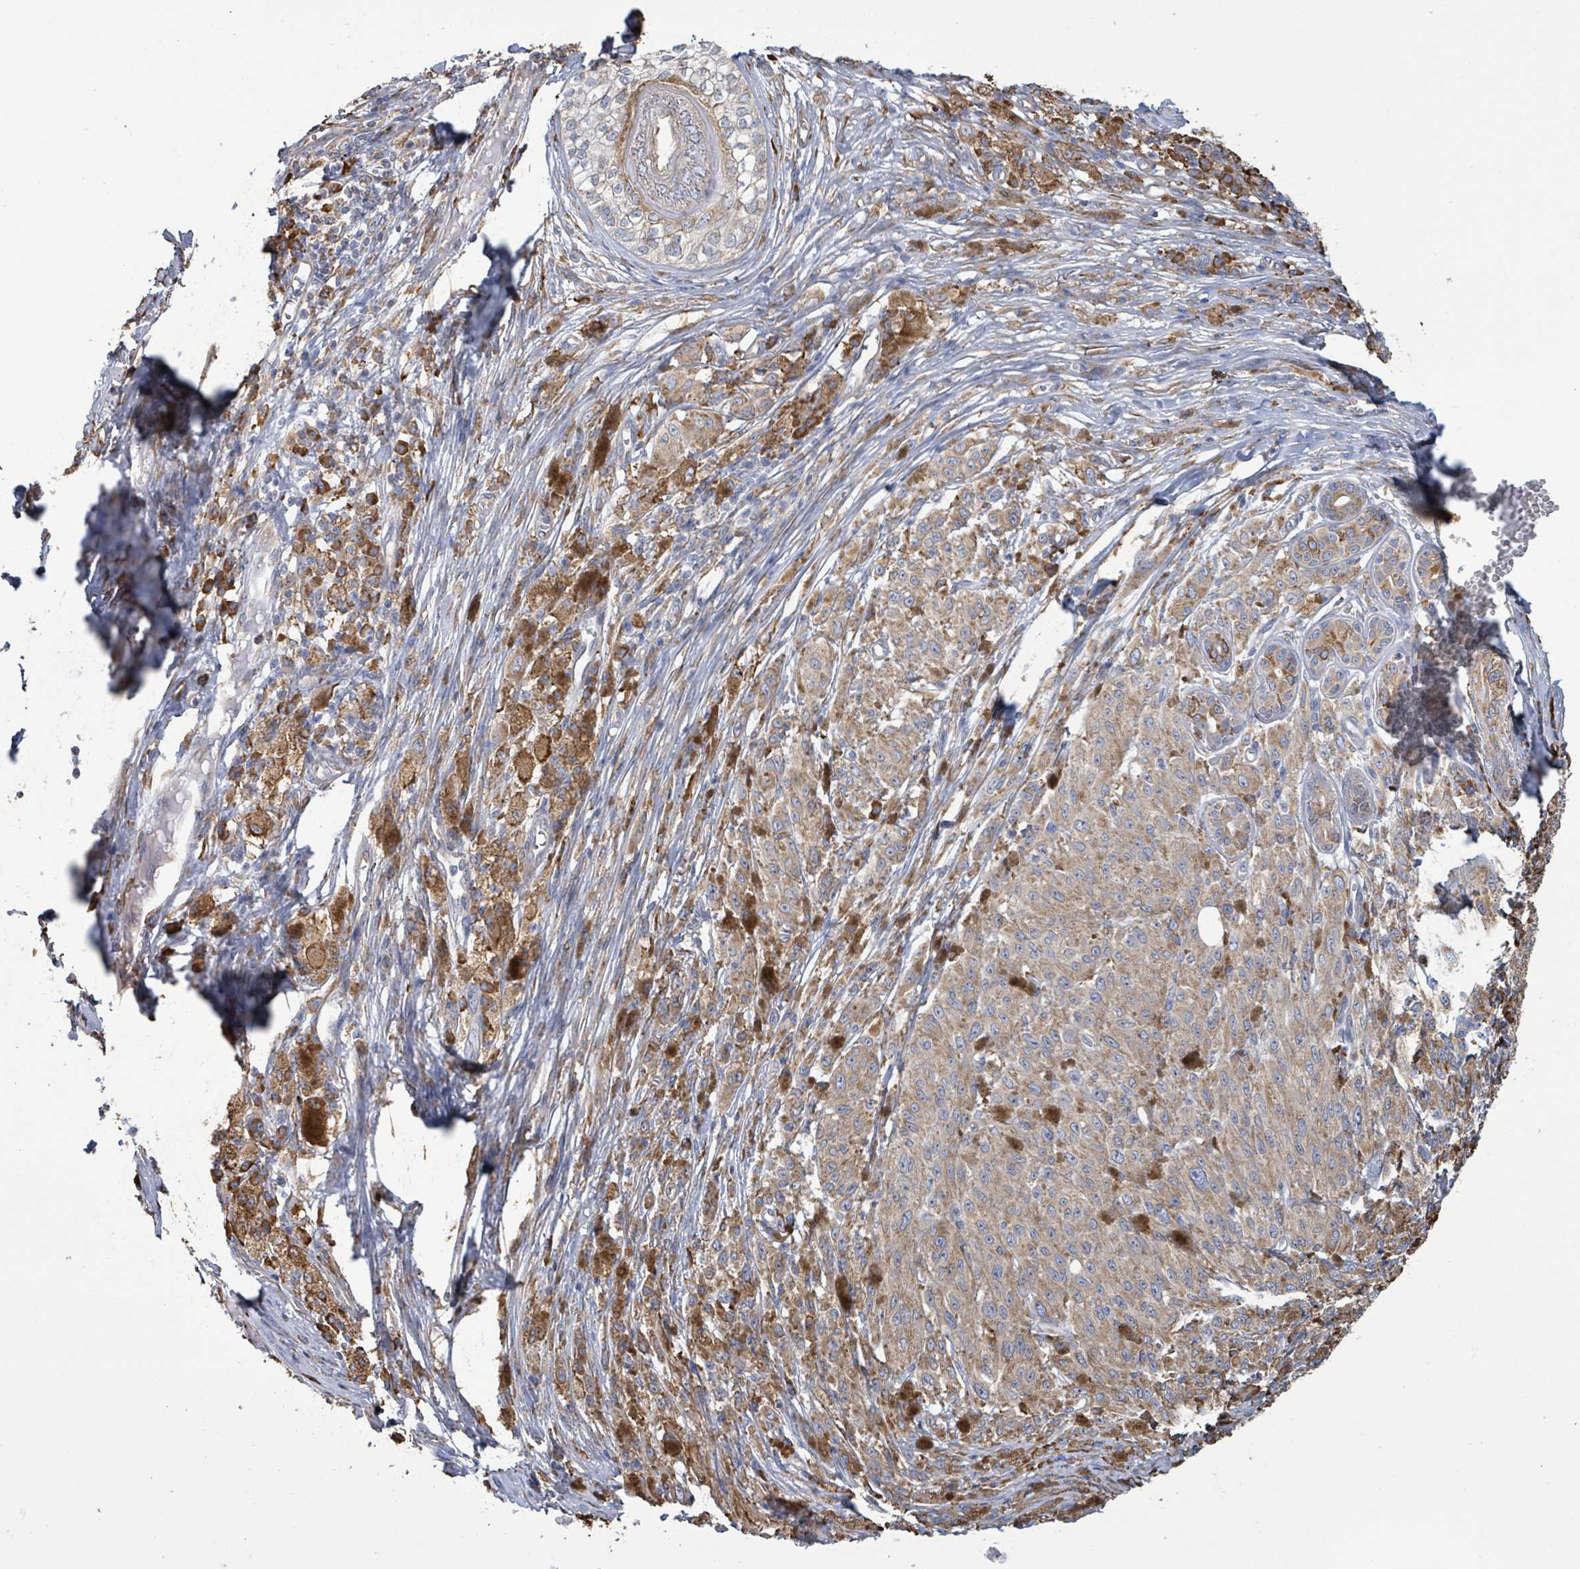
{"staining": {"intensity": "moderate", "quantity": "25%-75%", "location": "cytoplasmic/membranous"}, "tissue": "melanoma", "cell_type": "Tumor cells", "image_type": "cancer", "snomed": [{"axis": "morphology", "description": "Malignant melanoma, NOS"}, {"axis": "topography", "description": "Skin"}], "caption": "Brown immunohistochemical staining in malignant melanoma displays moderate cytoplasmic/membranous expression in approximately 25%-75% of tumor cells.", "gene": "RFPL4A", "patient": {"sex": "female", "age": 52}}